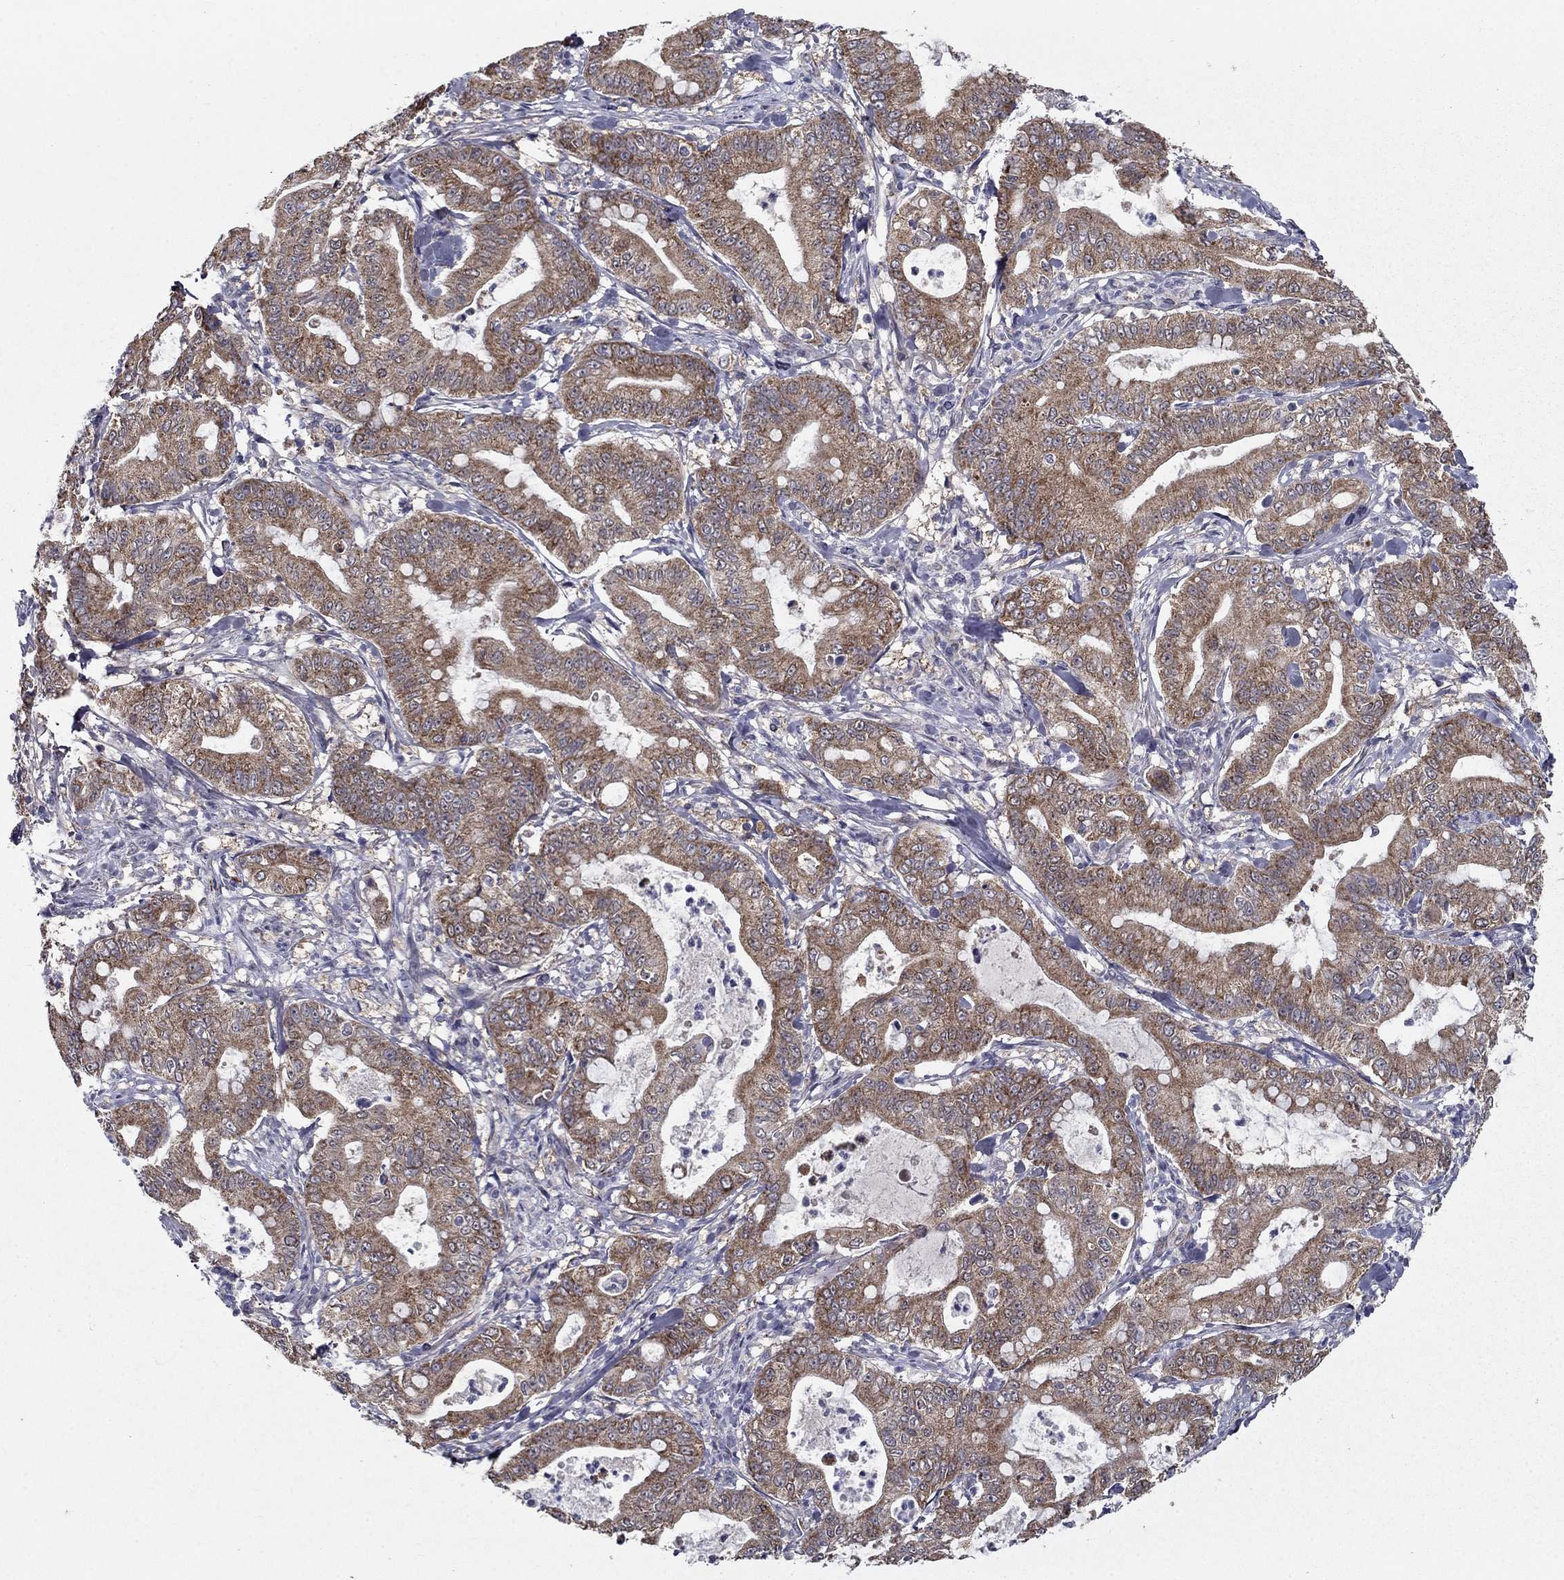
{"staining": {"intensity": "moderate", "quantity": ">75%", "location": "cytoplasmic/membranous"}, "tissue": "pancreatic cancer", "cell_type": "Tumor cells", "image_type": "cancer", "snomed": [{"axis": "morphology", "description": "Adenocarcinoma, NOS"}, {"axis": "topography", "description": "Pancreas"}], "caption": "Immunohistochemical staining of human pancreatic cancer (adenocarcinoma) exhibits moderate cytoplasmic/membranous protein staining in approximately >75% of tumor cells. (DAB IHC with brightfield microscopy, high magnification).", "gene": "LACTB2", "patient": {"sex": "male", "age": 71}}